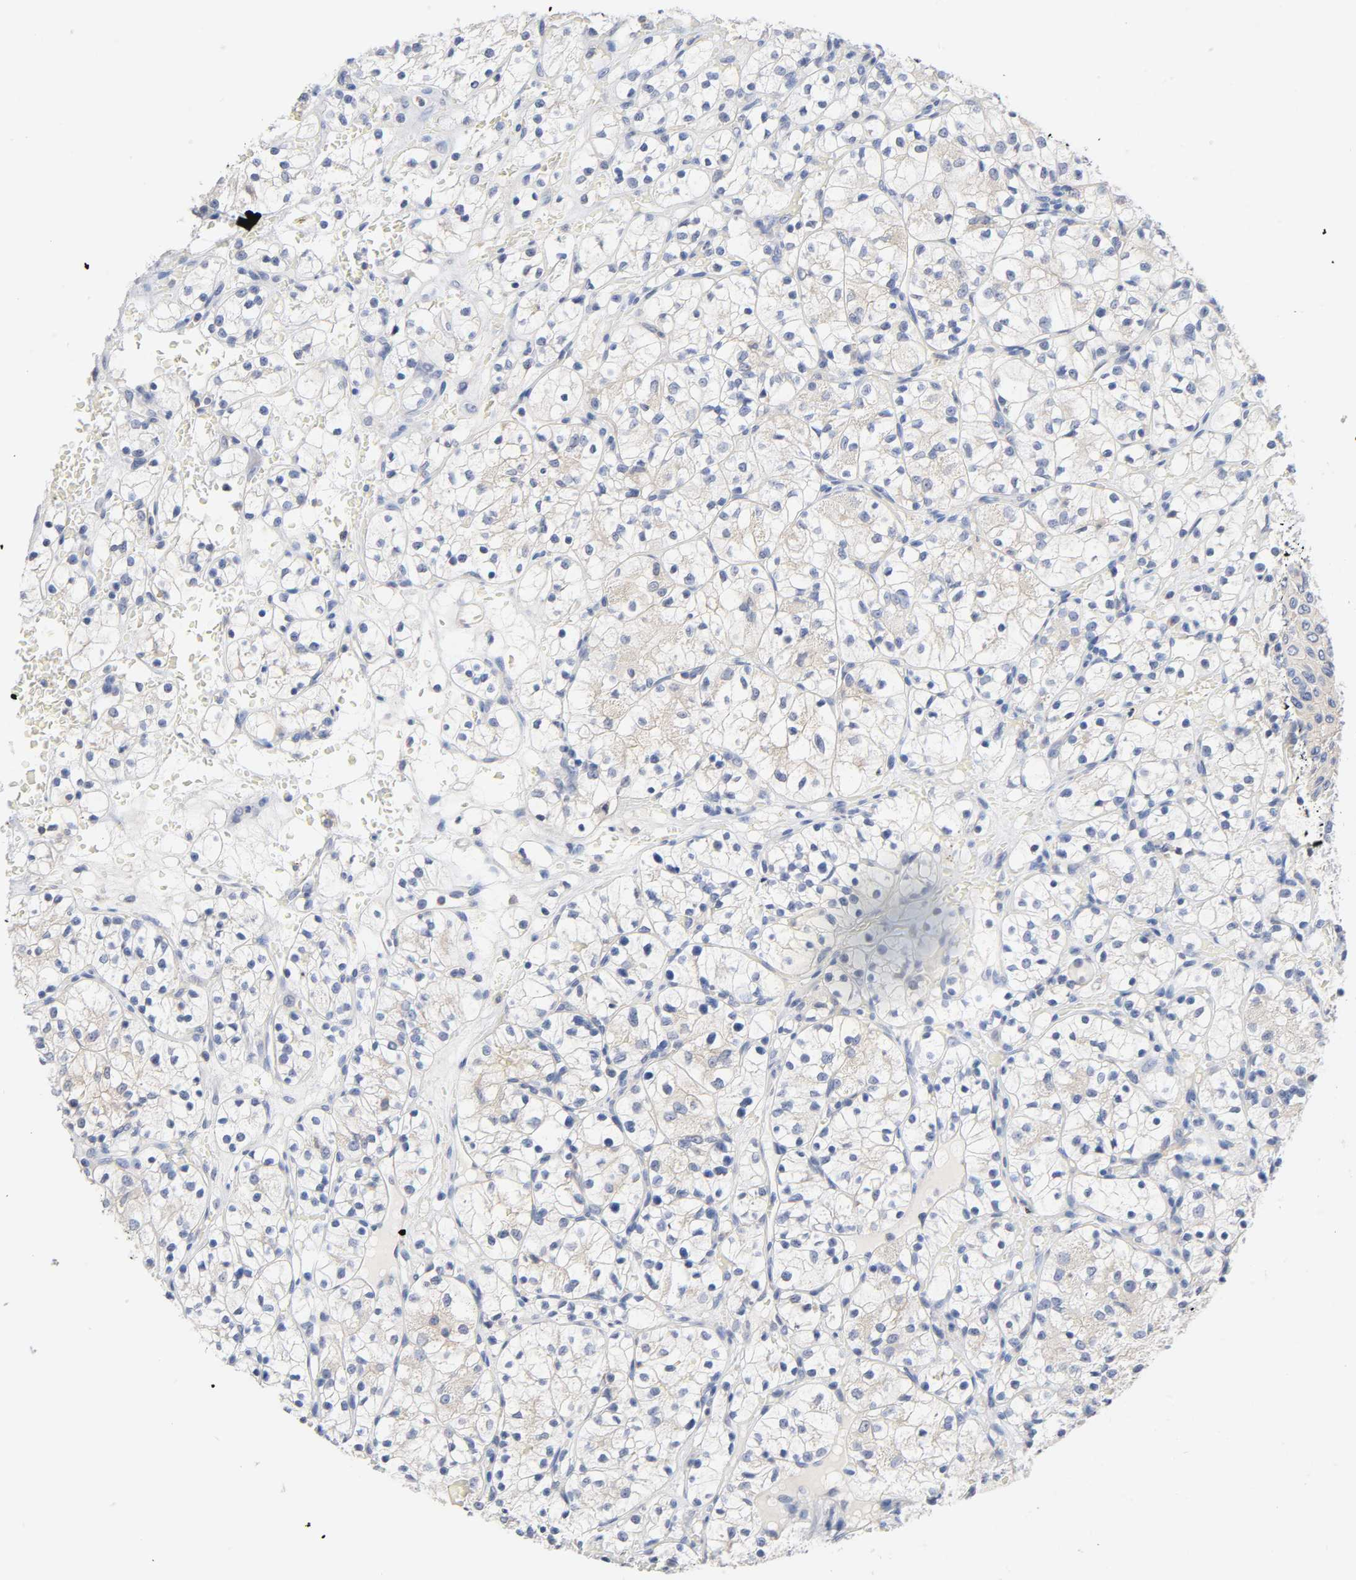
{"staining": {"intensity": "negative", "quantity": "none", "location": "none"}, "tissue": "renal cancer", "cell_type": "Tumor cells", "image_type": "cancer", "snomed": [{"axis": "morphology", "description": "Adenocarcinoma, NOS"}, {"axis": "topography", "description": "Kidney"}], "caption": "This is a histopathology image of immunohistochemistry staining of renal cancer, which shows no expression in tumor cells.", "gene": "MALT1", "patient": {"sex": "female", "age": 60}}